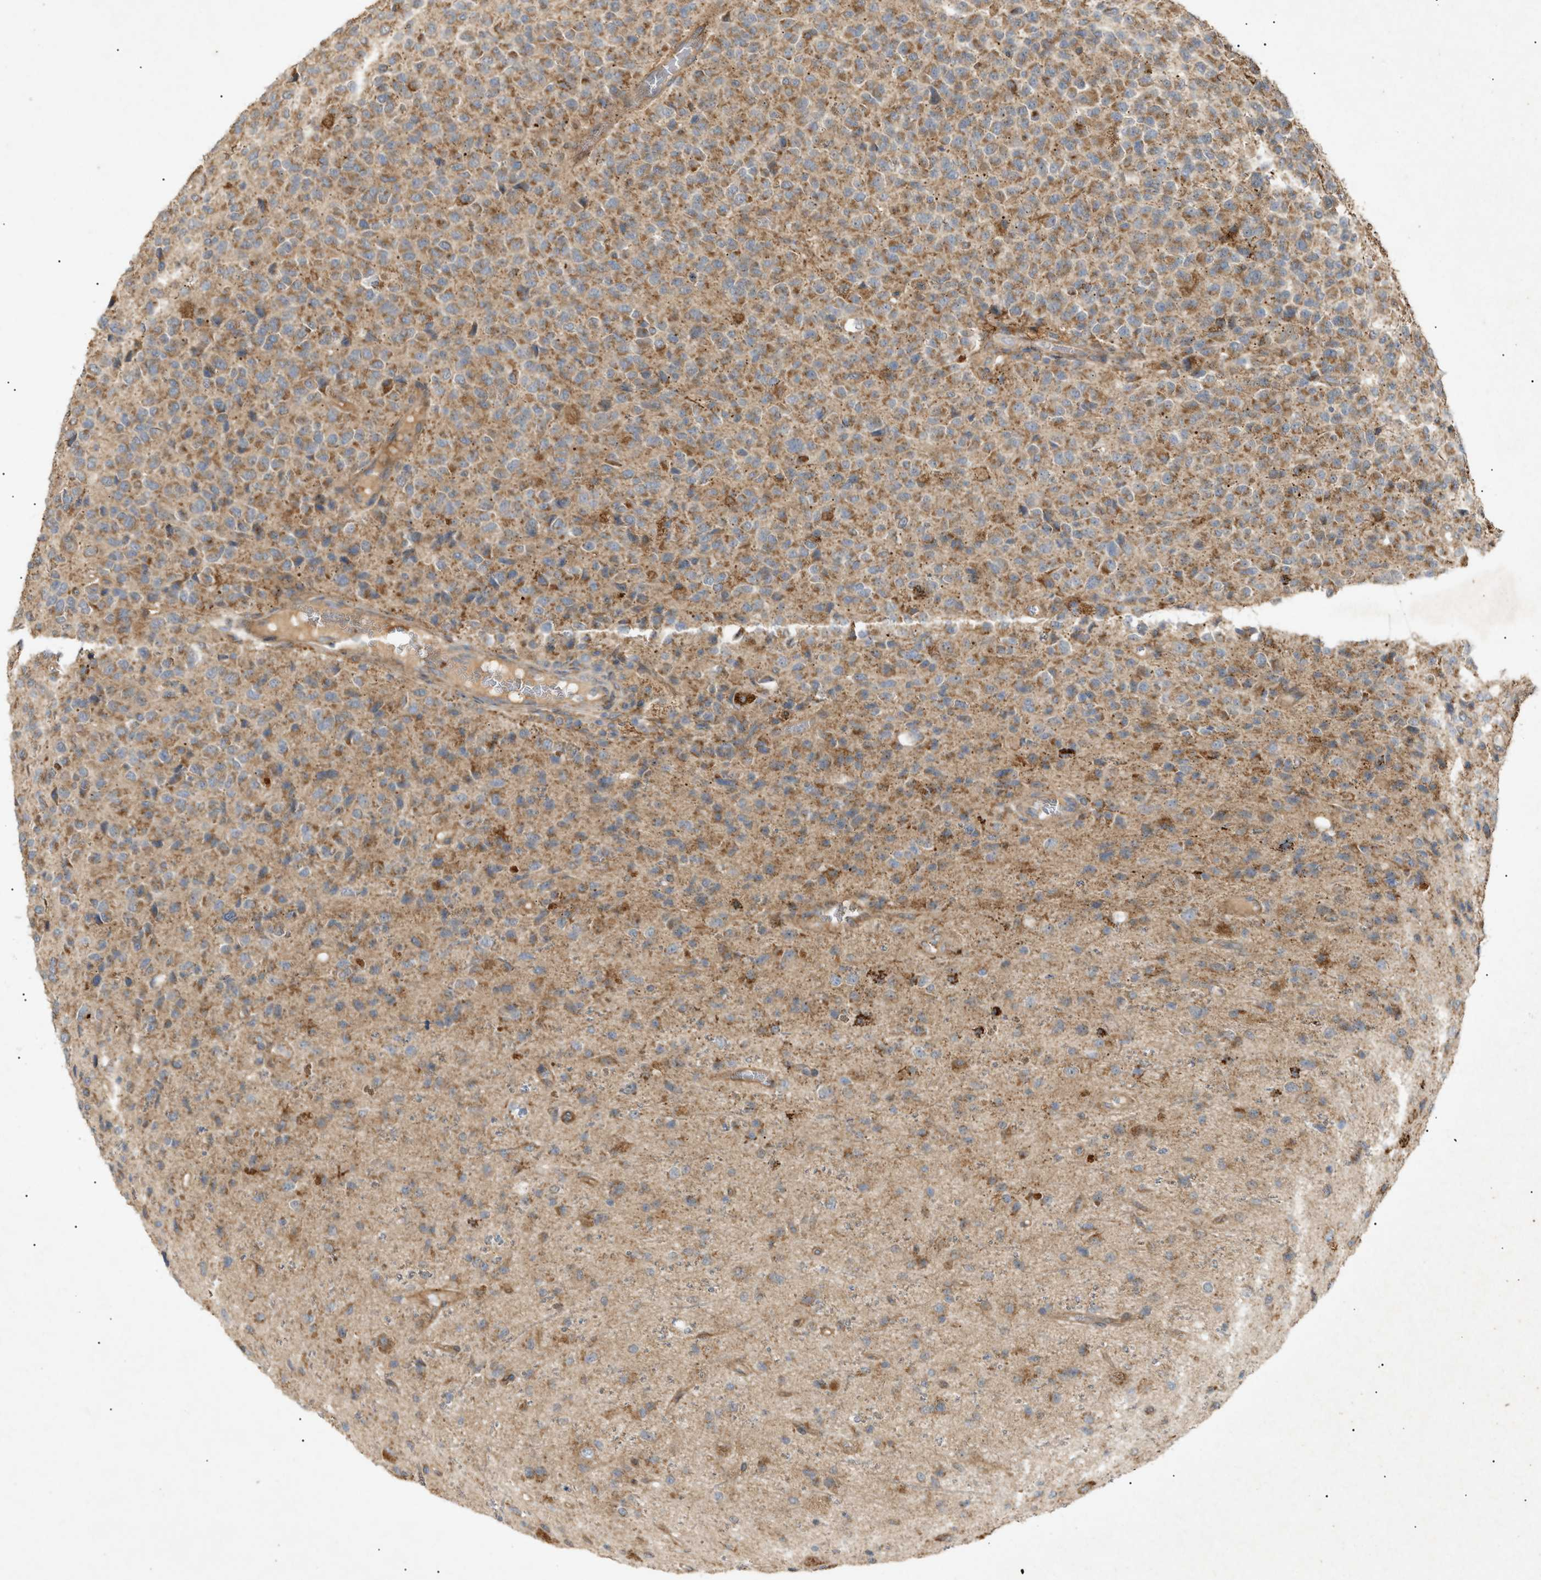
{"staining": {"intensity": "moderate", "quantity": ">75%", "location": "cytoplasmic/membranous"}, "tissue": "glioma", "cell_type": "Tumor cells", "image_type": "cancer", "snomed": [{"axis": "morphology", "description": "Glioma, malignant, High grade"}, {"axis": "topography", "description": "pancreas cauda"}], "caption": "Moderate cytoplasmic/membranous protein expression is present in about >75% of tumor cells in malignant glioma (high-grade). The protein is shown in brown color, while the nuclei are stained blue.", "gene": "MTCH1", "patient": {"sex": "male", "age": 60}}